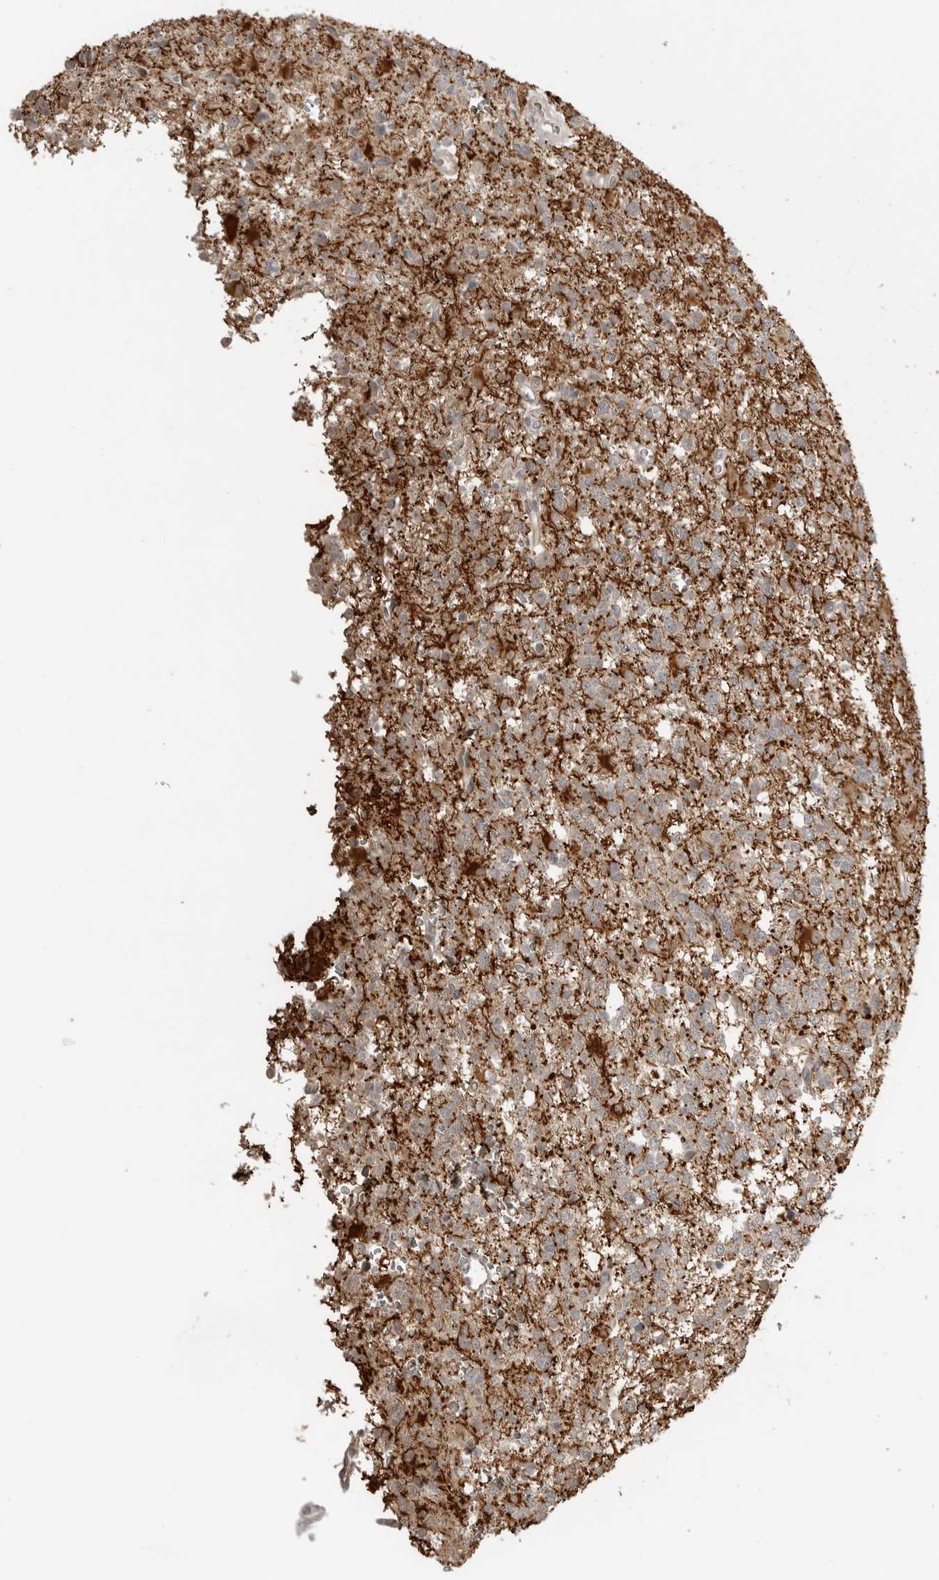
{"staining": {"intensity": "weak", "quantity": ">75%", "location": "cytoplasmic/membranous"}, "tissue": "glioma", "cell_type": "Tumor cells", "image_type": "cancer", "snomed": [{"axis": "morphology", "description": "Glioma, malignant, High grade"}, {"axis": "topography", "description": "Brain"}], "caption": "The micrograph exhibits immunohistochemical staining of malignant glioma (high-grade). There is weak cytoplasmic/membranous positivity is identified in about >75% of tumor cells.", "gene": "SMG8", "patient": {"sex": "female", "age": 62}}